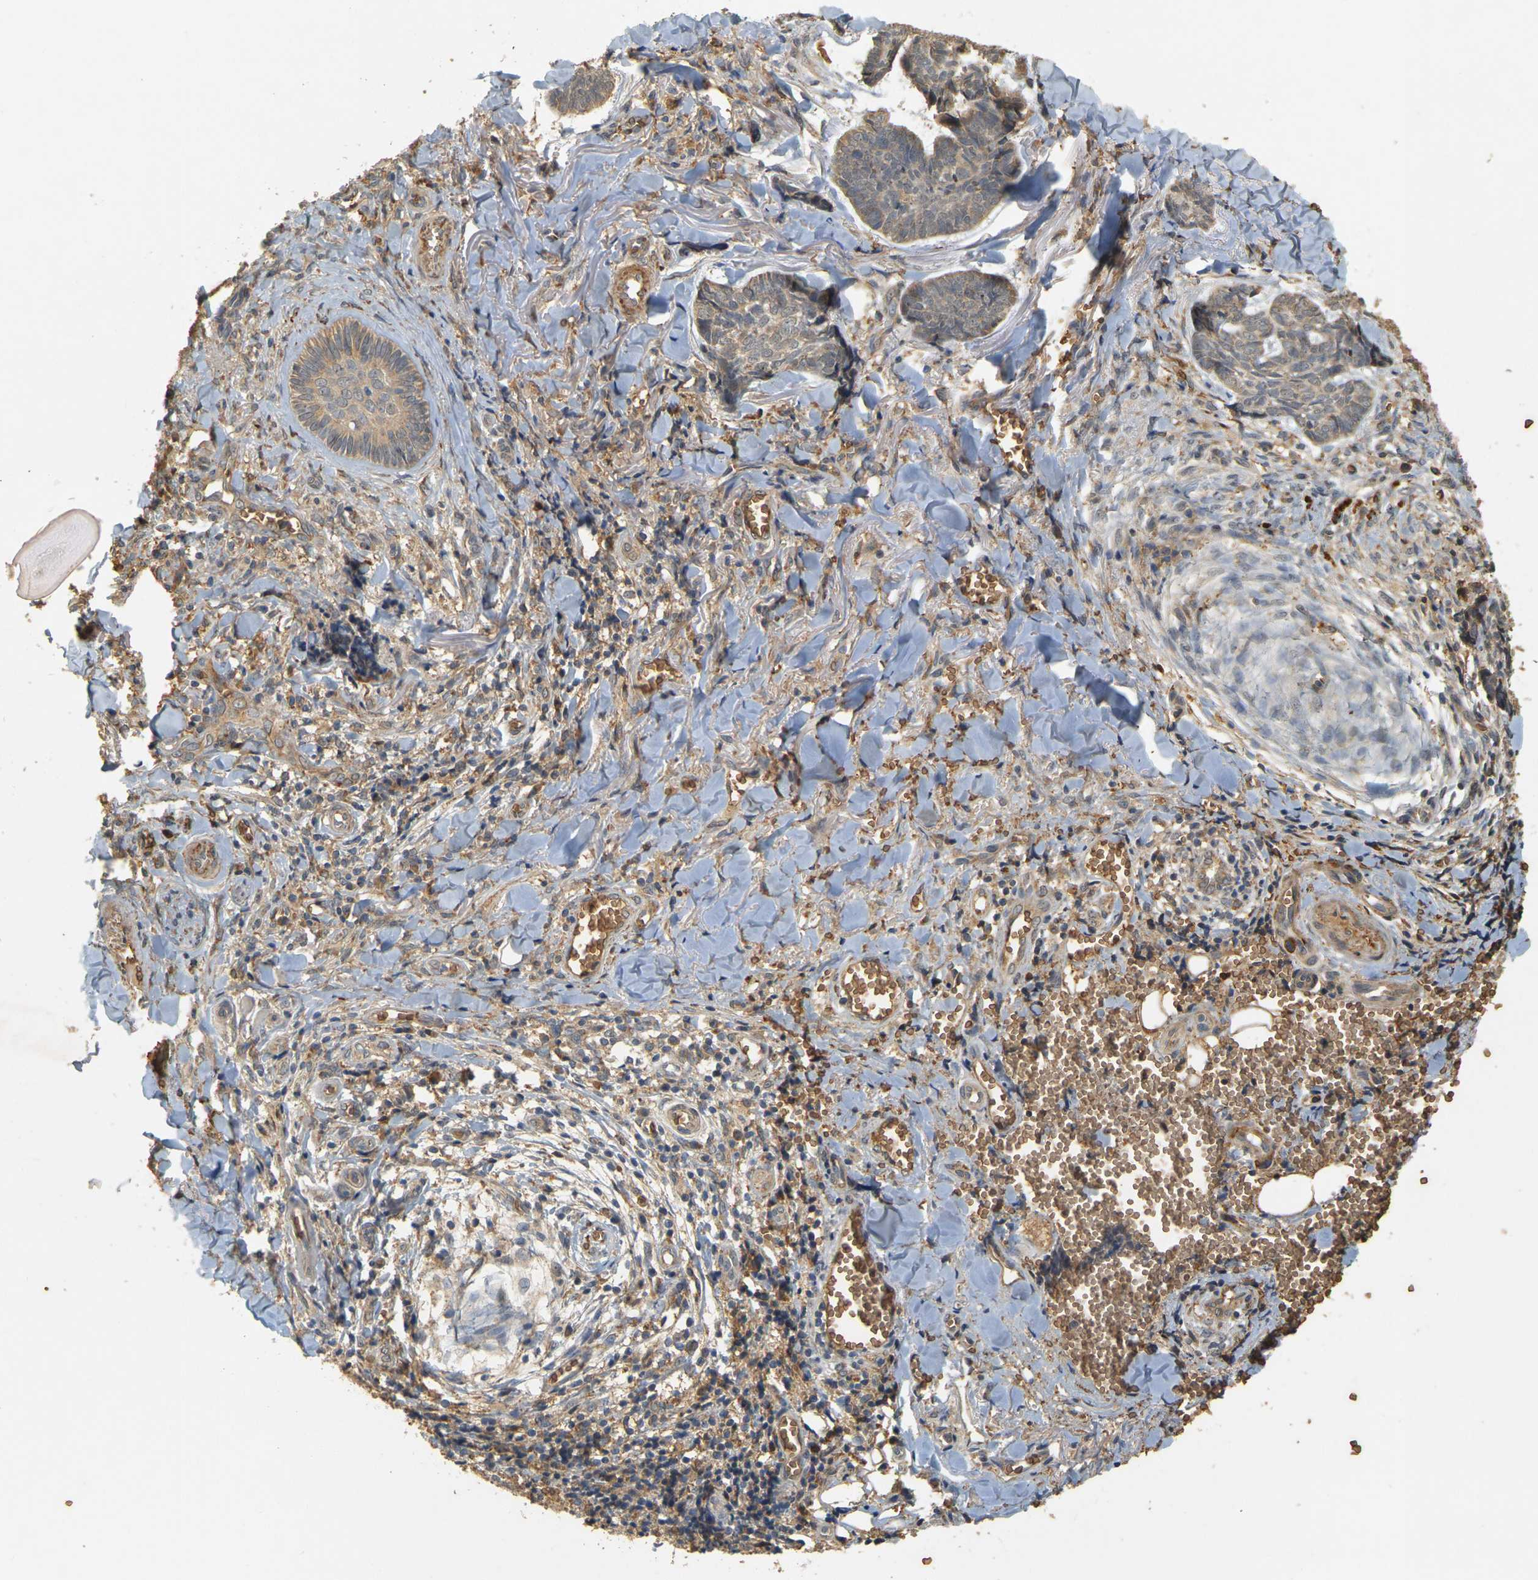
{"staining": {"intensity": "weak", "quantity": "25%-75%", "location": "cytoplasmic/membranous"}, "tissue": "skin cancer", "cell_type": "Tumor cells", "image_type": "cancer", "snomed": [{"axis": "morphology", "description": "Basal cell carcinoma"}, {"axis": "topography", "description": "Skin"}], "caption": "Skin basal cell carcinoma stained for a protein (brown) demonstrates weak cytoplasmic/membranous positive positivity in approximately 25%-75% of tumor cells.", "gene": "MEGF9", "patient": {"sex": "male", "age": 84}}